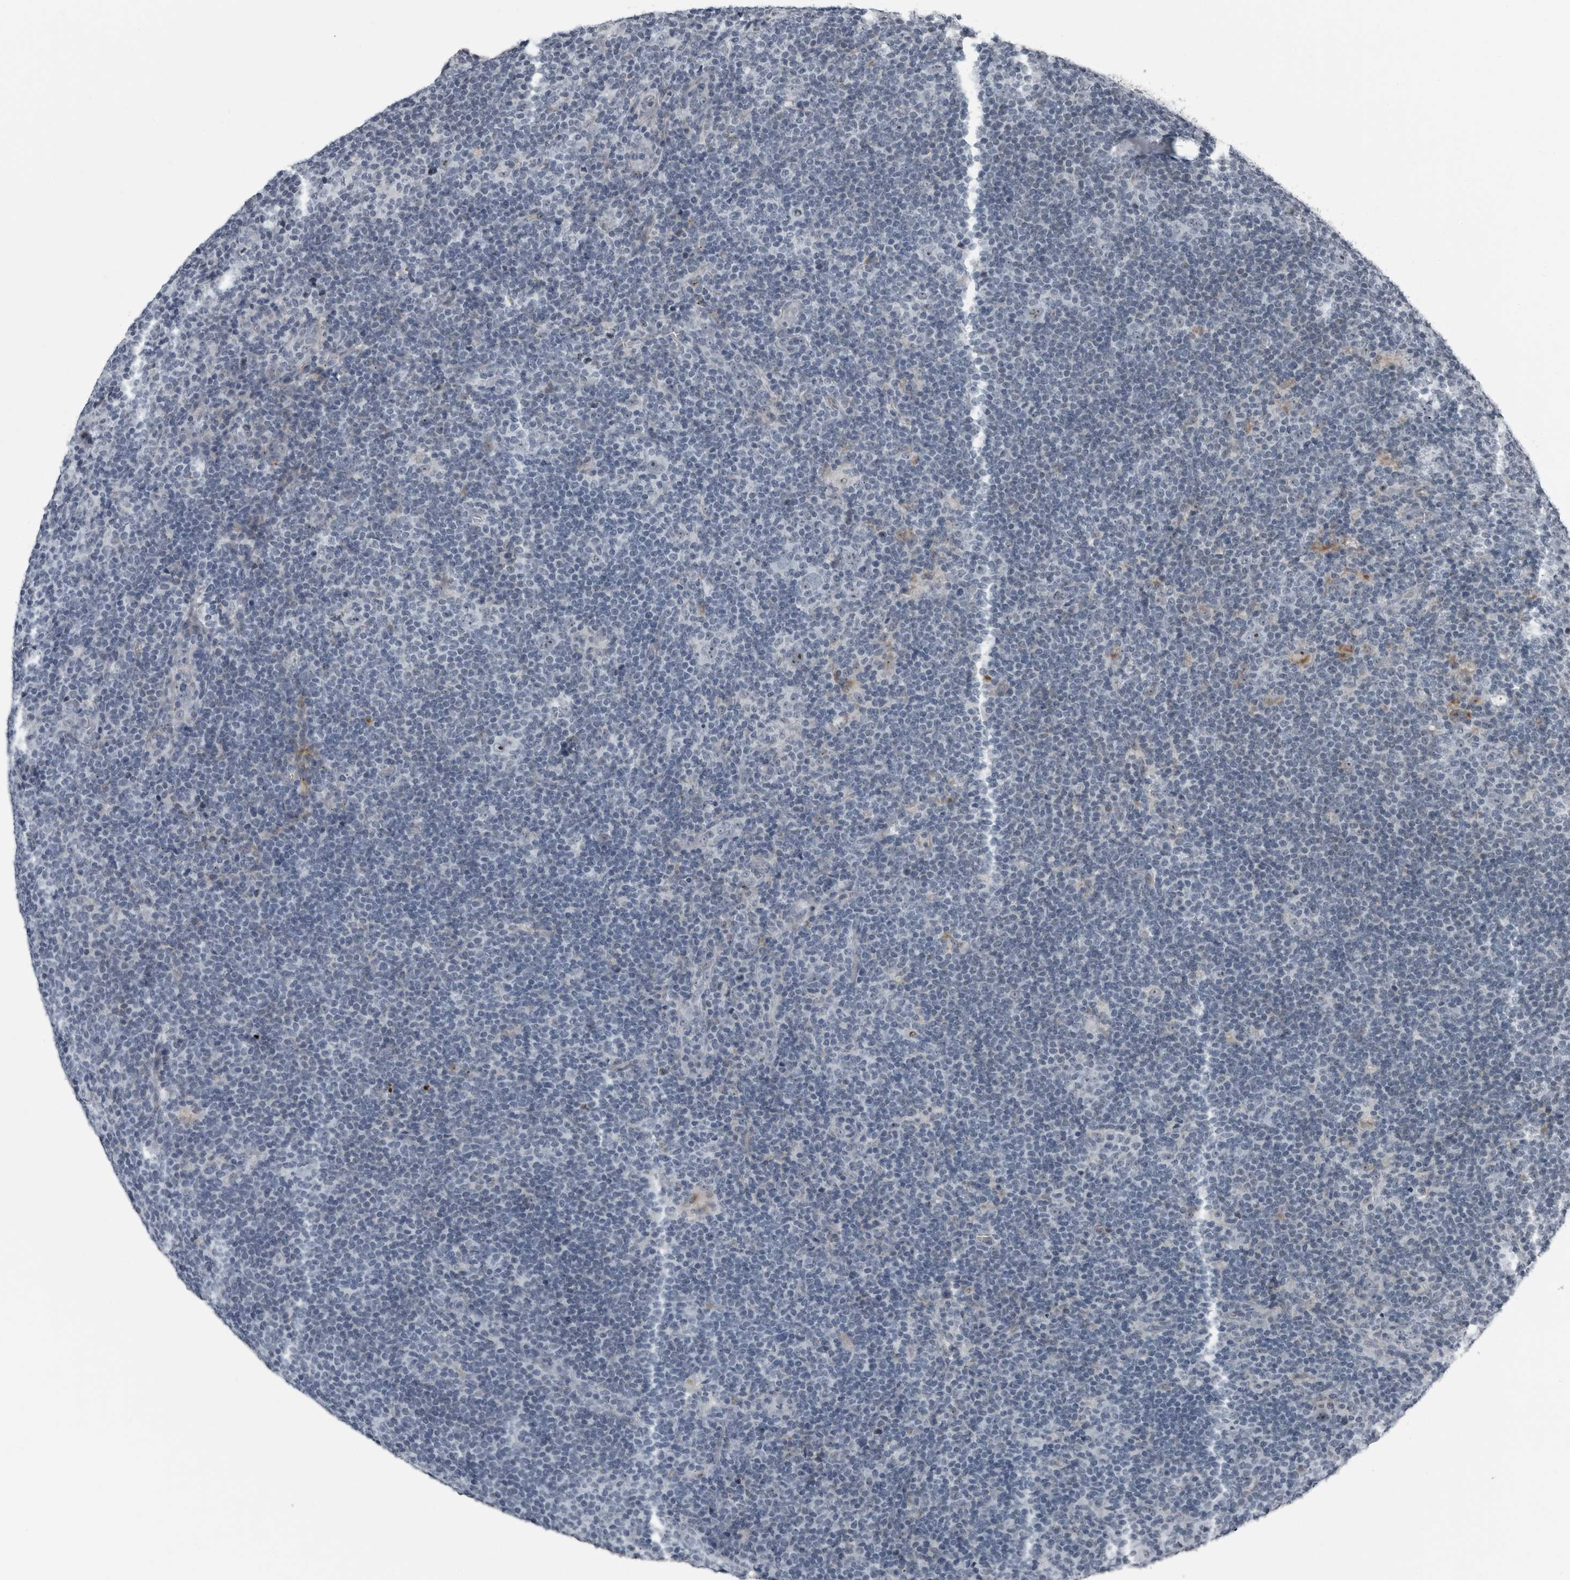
{"staining": {"intensity": "weak", "quantity": "25%-75%", "location": "nuclear"}, "tissue": "lymphoma", "cell_type": "Tumor cells", "image_type": "cancer", "snomed": [{"axis": "morphology", "description": "Hodgkin's disease, NOS"}, {"axis": "topography", "description": "Lymph node"}], "caption": "Immunohistochemistry image of lymphoma stained for a protein (brown), which exhibits low levels of weak nuclear positivity in approximately 25%-75% of tumor cells.", "gene": "PDCD11", "patient": {"sex": "female", "age": 57}}